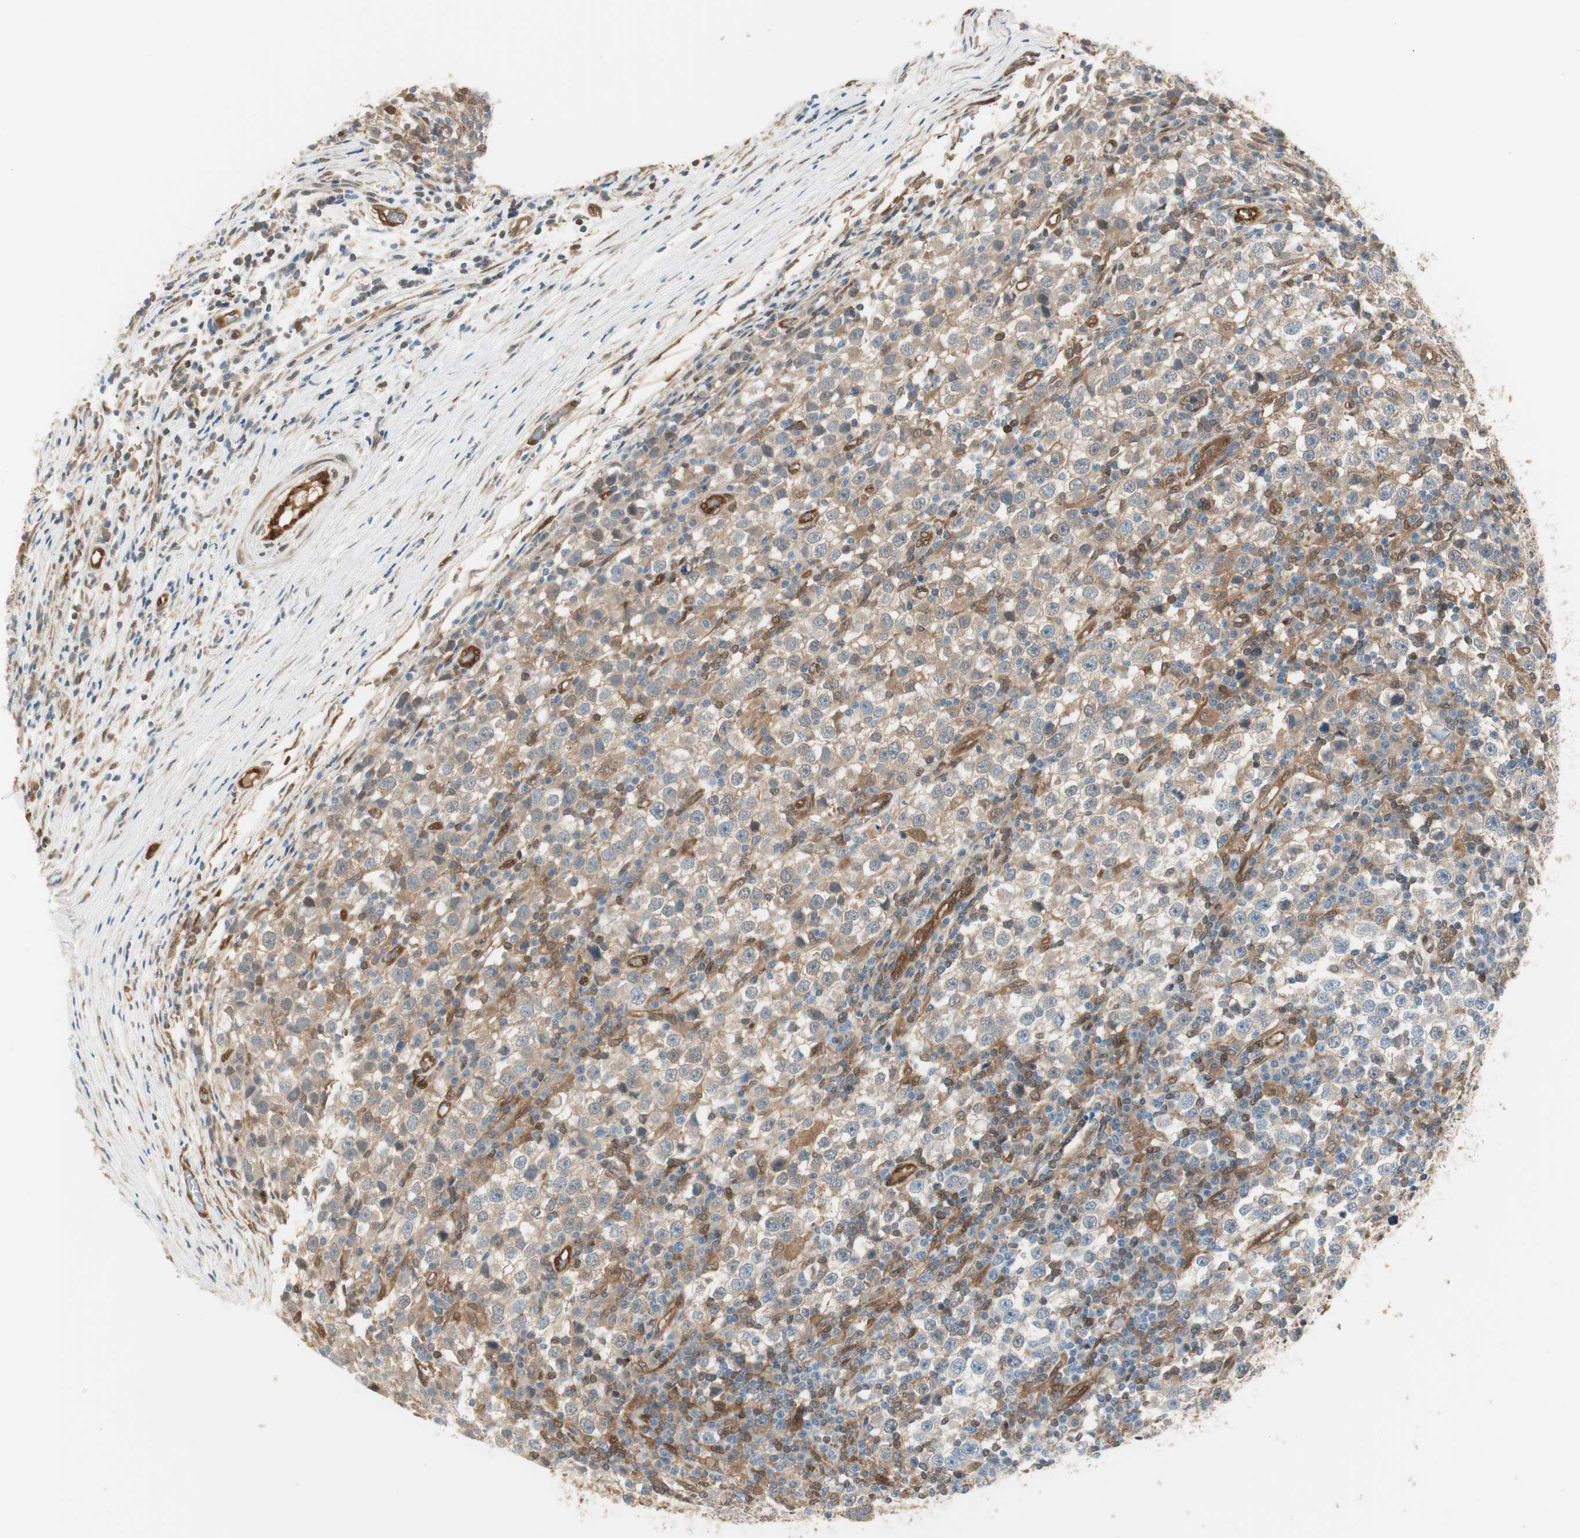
{"staining": {"intensity": "weak", "quantity": "25%-75%", "location": "cytoplasmic/membranous"}, "tissue": "testis cancer", "cell_type": "Tumor cells", "image_type": "cancer", "snomed": [{"axis": "morphology", "description": "Seminoma, NOS"}, {"axis": "topography", "description": "Testis"}], "caption": "IHC staining of testis cancer (seminoma), which exhibits low levels of weak cytoplasmic/membranous expression in about 25%-75% of tumor cells indicating weak cytoplasmic/membranous protein positivity. The staining was performed using DAB (brown) for protein detection and nuclei were counterstained in hematoxylin (blue).", "gene": "SERPINB6", "patient": {"sex": "male", "age": 65}}